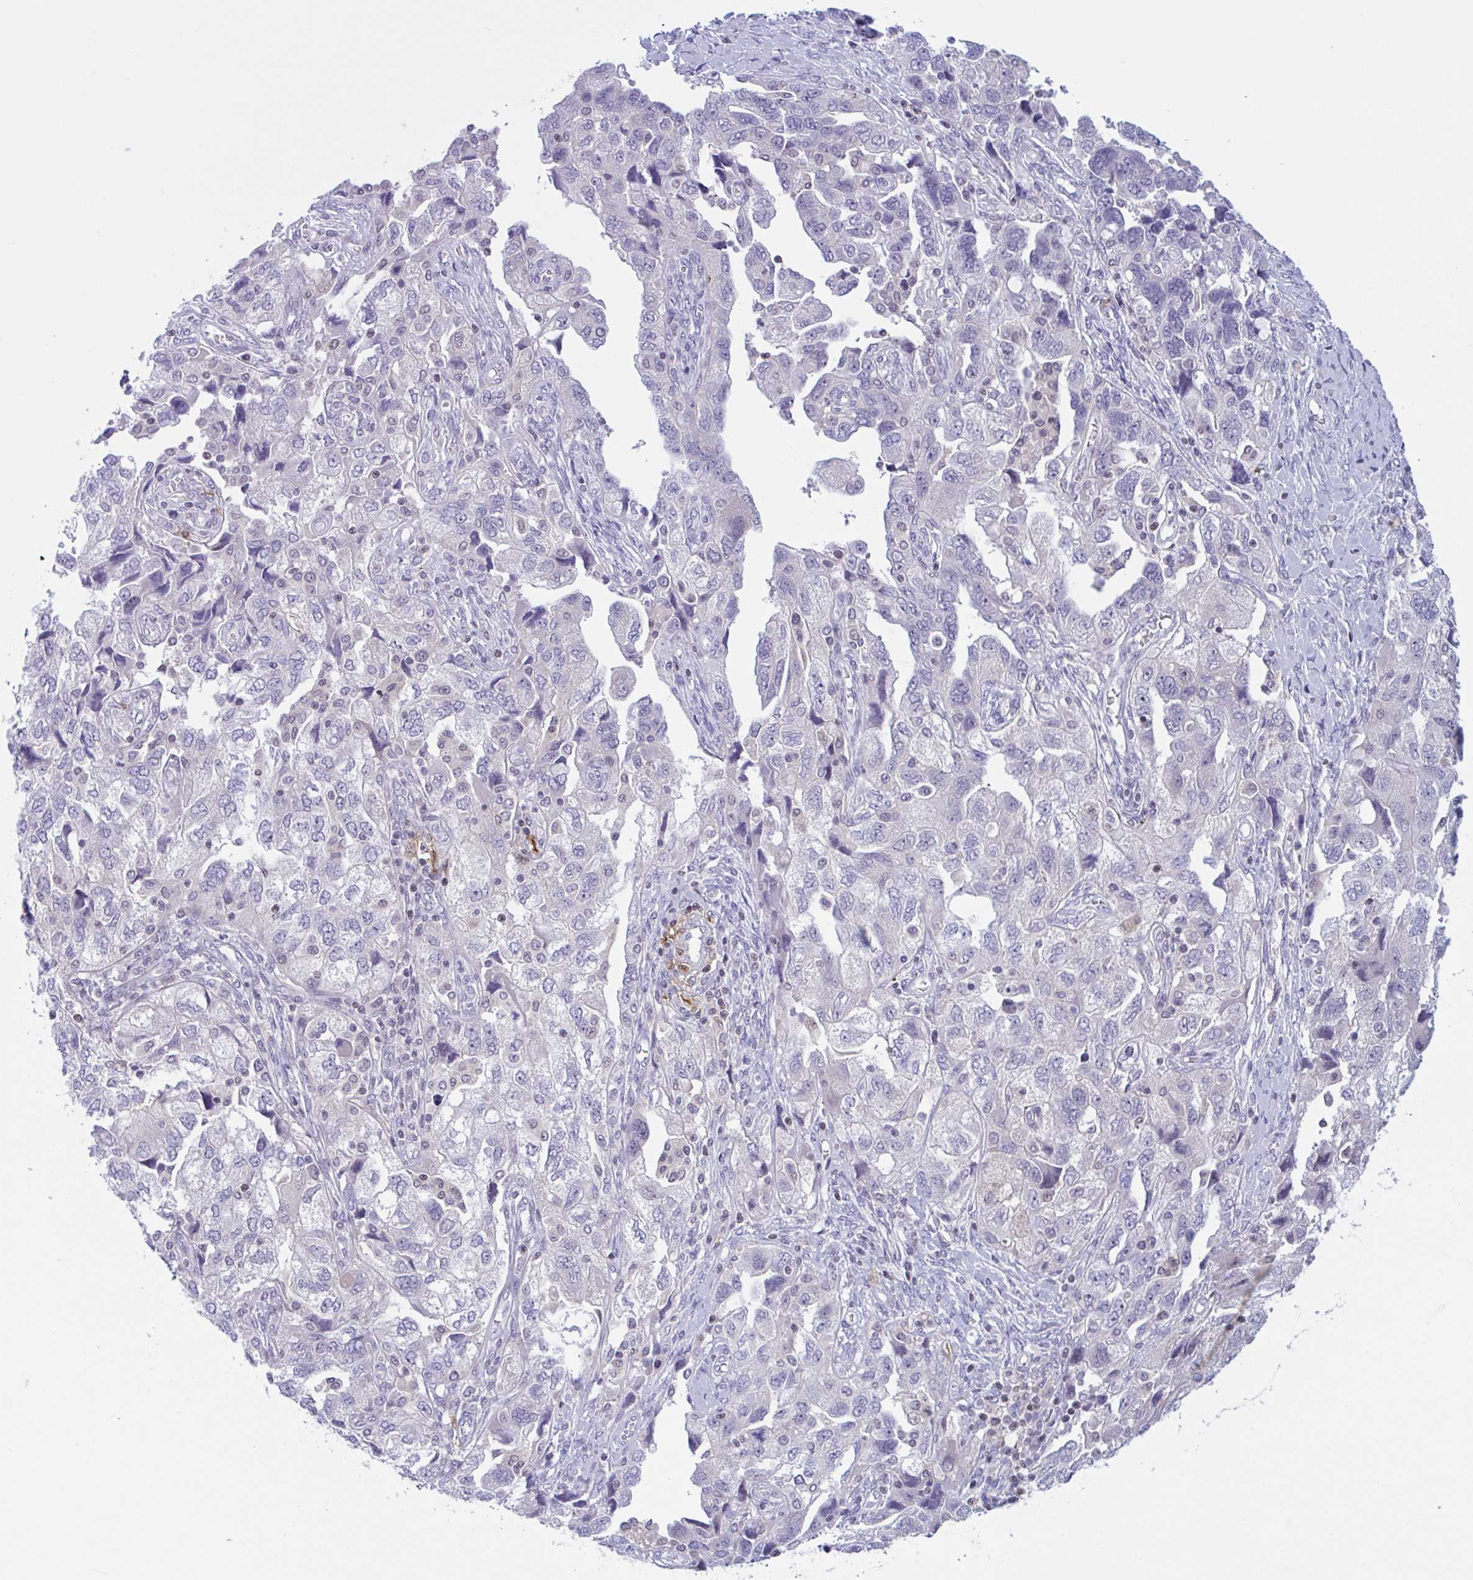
{"staining": {"intensity": "negative", "quantity": "none", "location": "none"}, "tissue": "ovarian cancer", "cell_type": "Tumor cells", "image_type": "cancer", "snomed": [{"axis": "morphology", "description": "Carcinoma, NOS"}, {"axis": "morphology", "description": "Cystadenocarcinoma, serous, NOS"}, {"axis": "topography", "description": "Ovary"}], "caption": "This image is of ovarian cancer (serous cystadenocarcinoma) stained with immunohistochemistry to label a protein in brown with the nuclei are counter-stained blue. There is no staining in tumor cells.", "gene": "SNX11", "patient": {"sex": "female", "age": 69}}